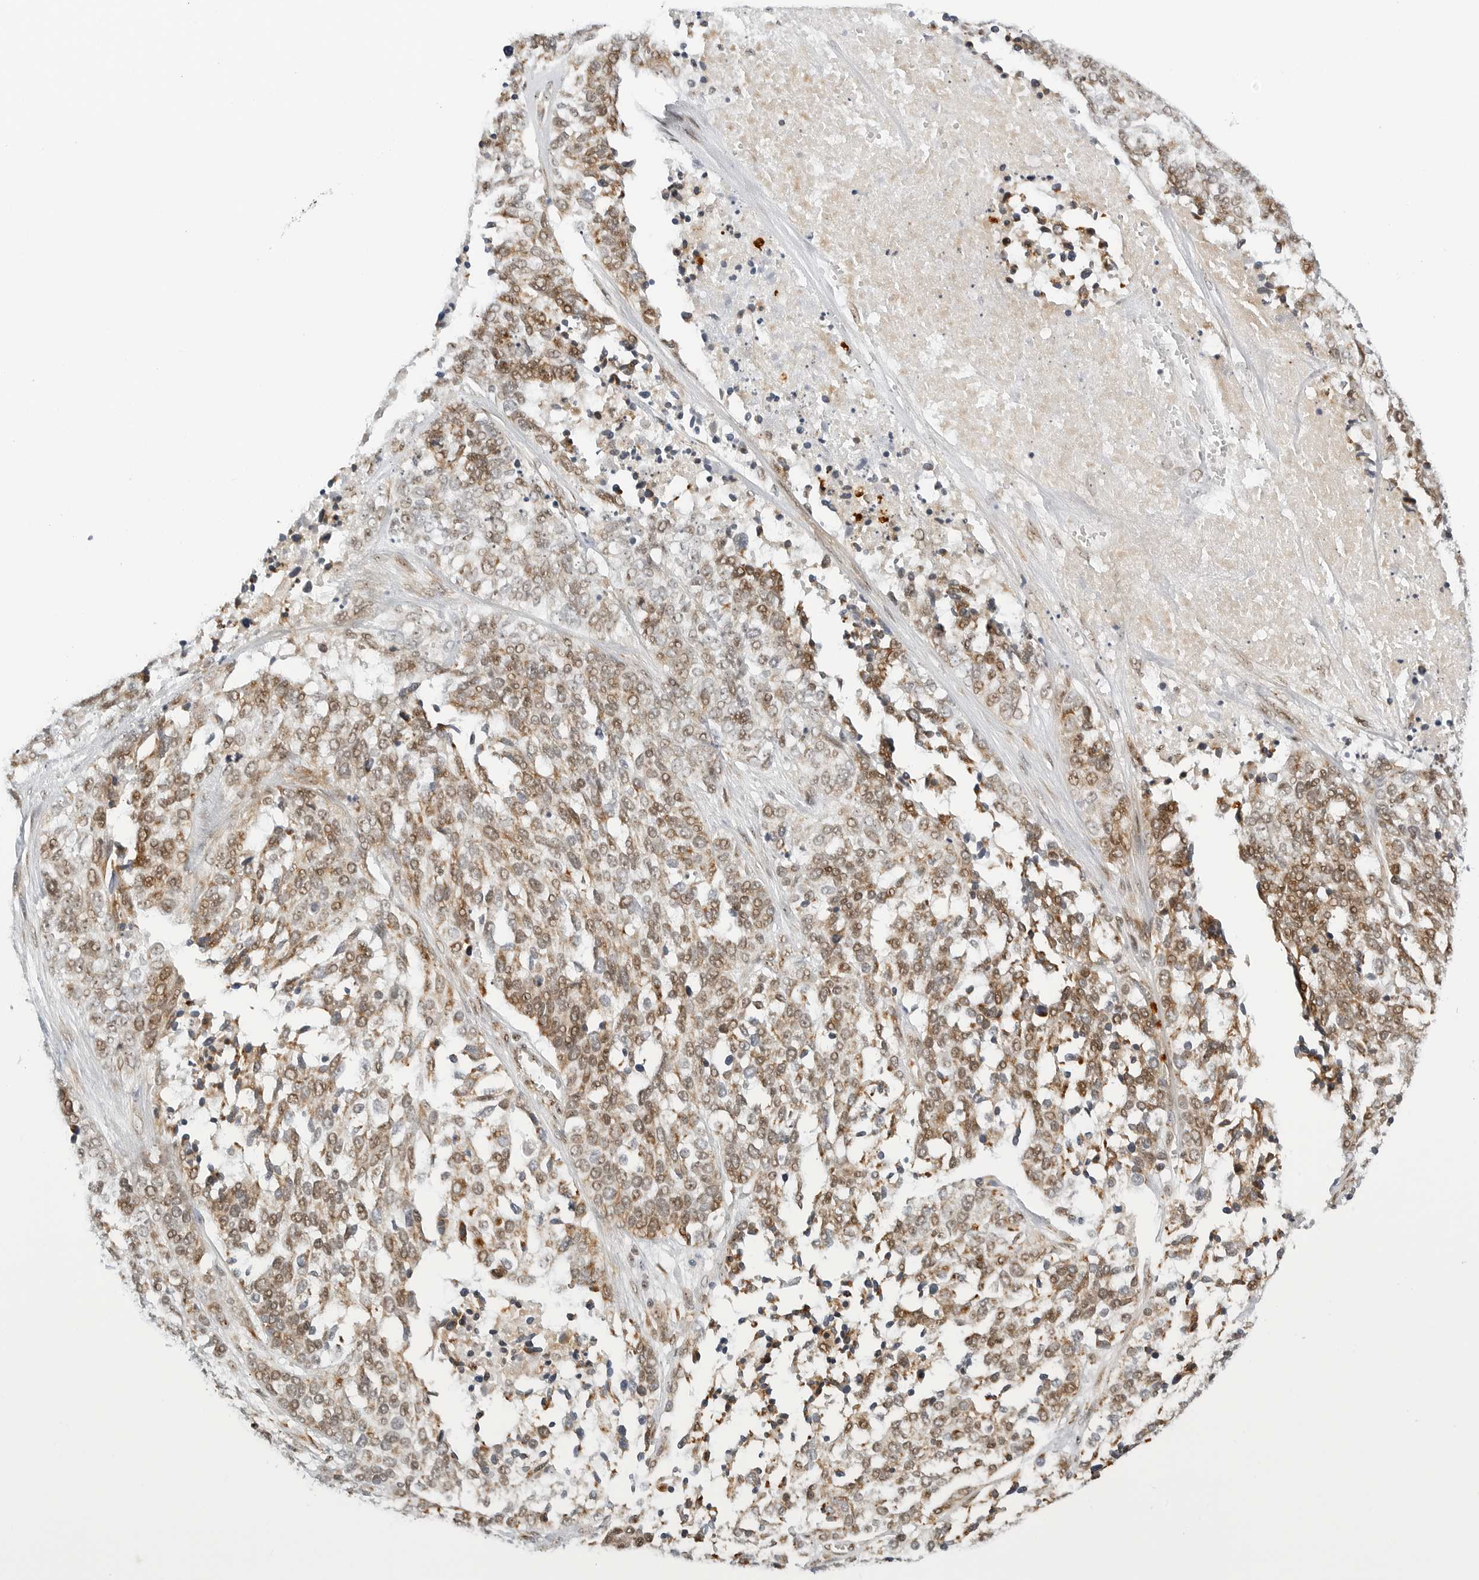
{"staining": {"intensity": "moderate", "quantity": ">75%", "location": "cytoplasmic/membranous,nuclear"}, "tissue": "ovarian cancer", "cell_type": "Tumor cells", "image_type": "cancer", "snomed": [{"axis": "morphology", "description": "Cystadenocarcinoma, serous, NOS"}, {"axis": "topography", "description": "Ovary"}], "caption": "Immunohistochemistry (IHC) image of ovarian cancer stained for a protein (brown), which exhibits medium levels of moderate cytoplasmic/membranous and nuclear positivity in approximately >75% of tumor cells.", "gene": "RIMKLA", "patient": {"sex": "female", "age": 44}}